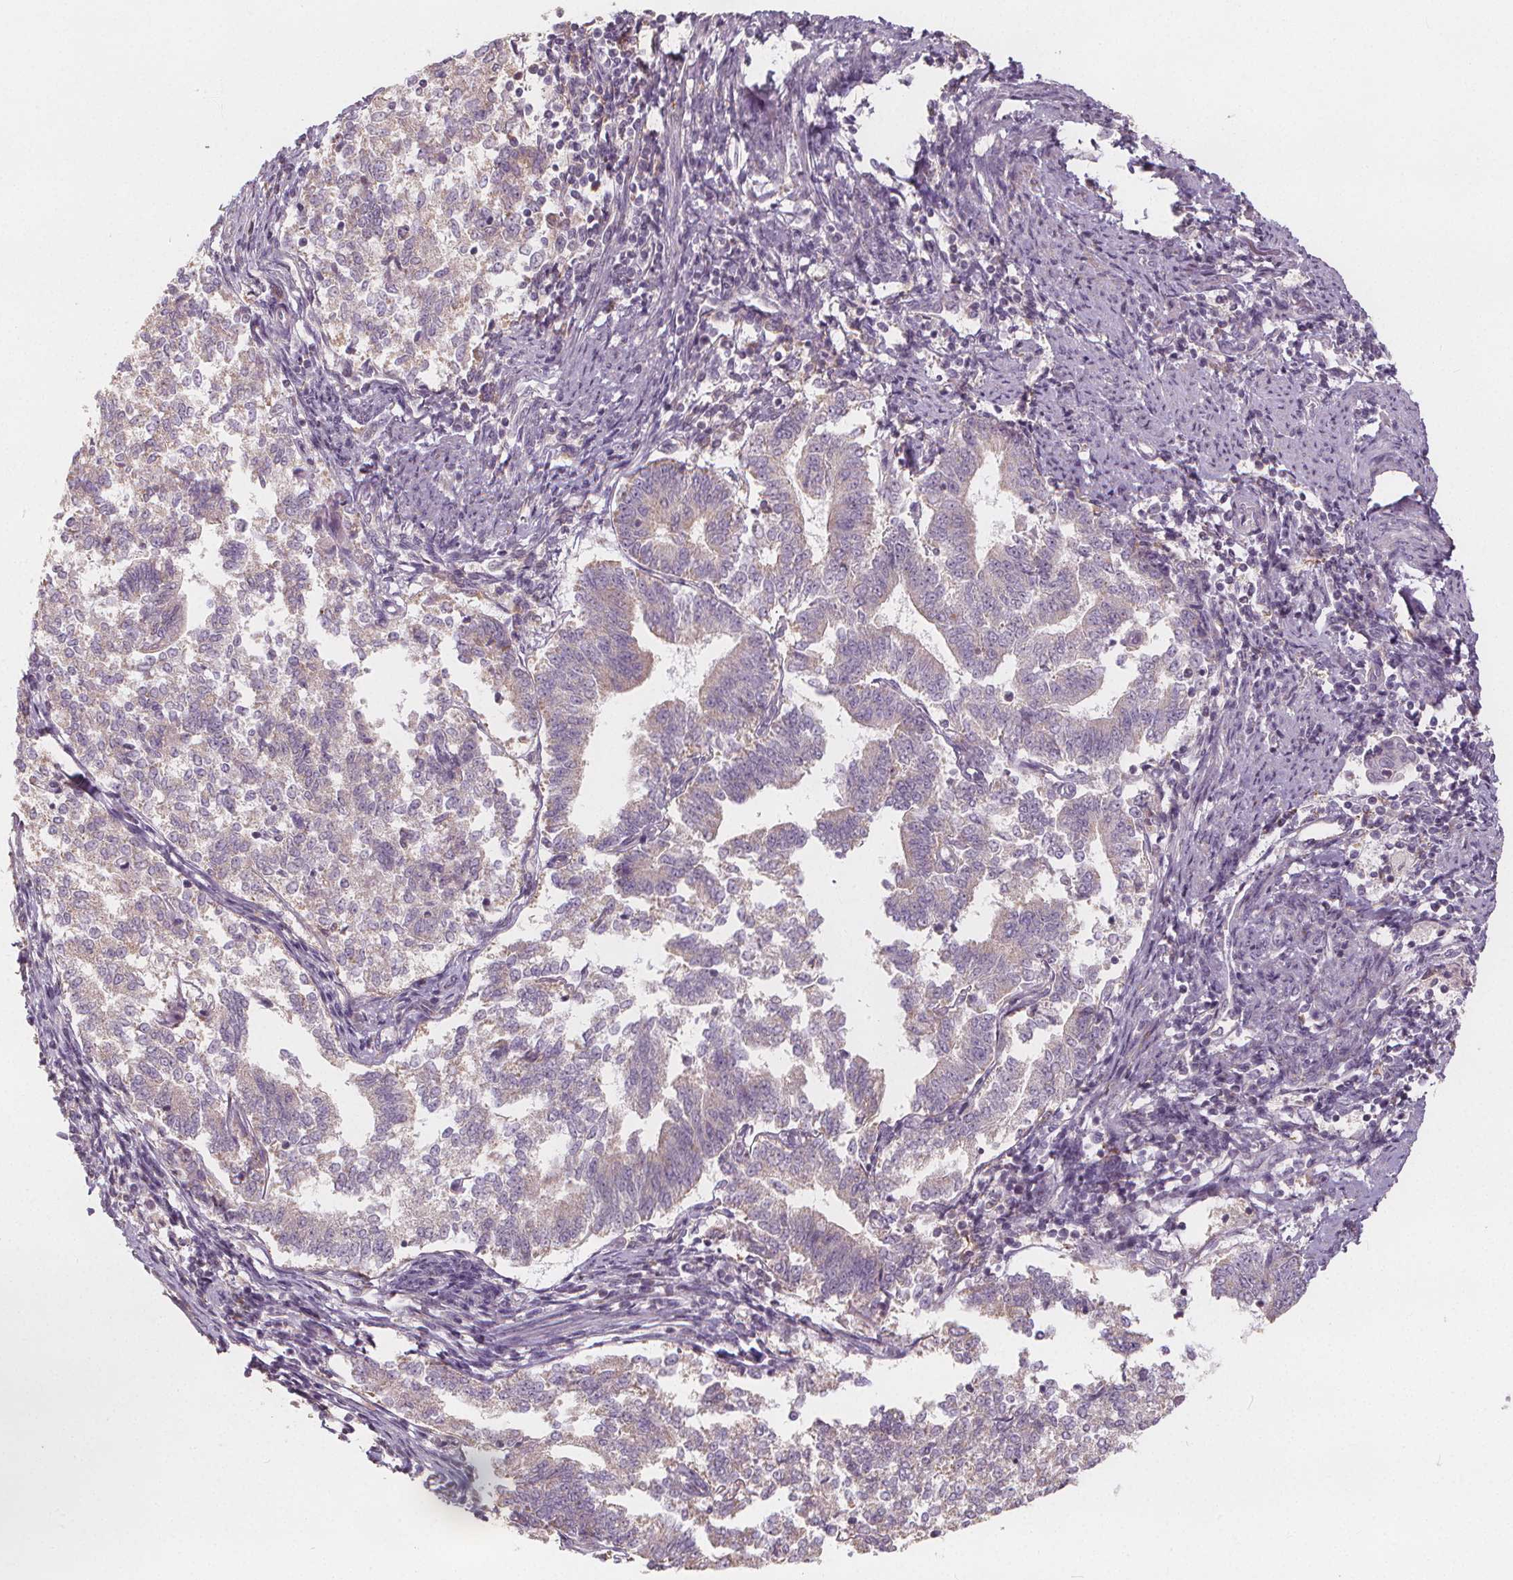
{"staining": {"intensity": "weak", "quantity": "<25%", "location": "cytoplasmic/membranous"}, "tissue": "endometrial cancer", "cell_type": "Tumor cells", "image_type": "cancer", "snomed": [{"axis": "morphology", "description": "Adenocarcinoma, NOS"}, {"axis": "topography", "description": "Endometrium"}], "caption": "DAB immunohistochemical staining of human endometrial cancer (adenocarcinoma) displays no significant expression in tumor cells.", "gene": "DRC3", "patient": {"sex": "female", "age": 65}}